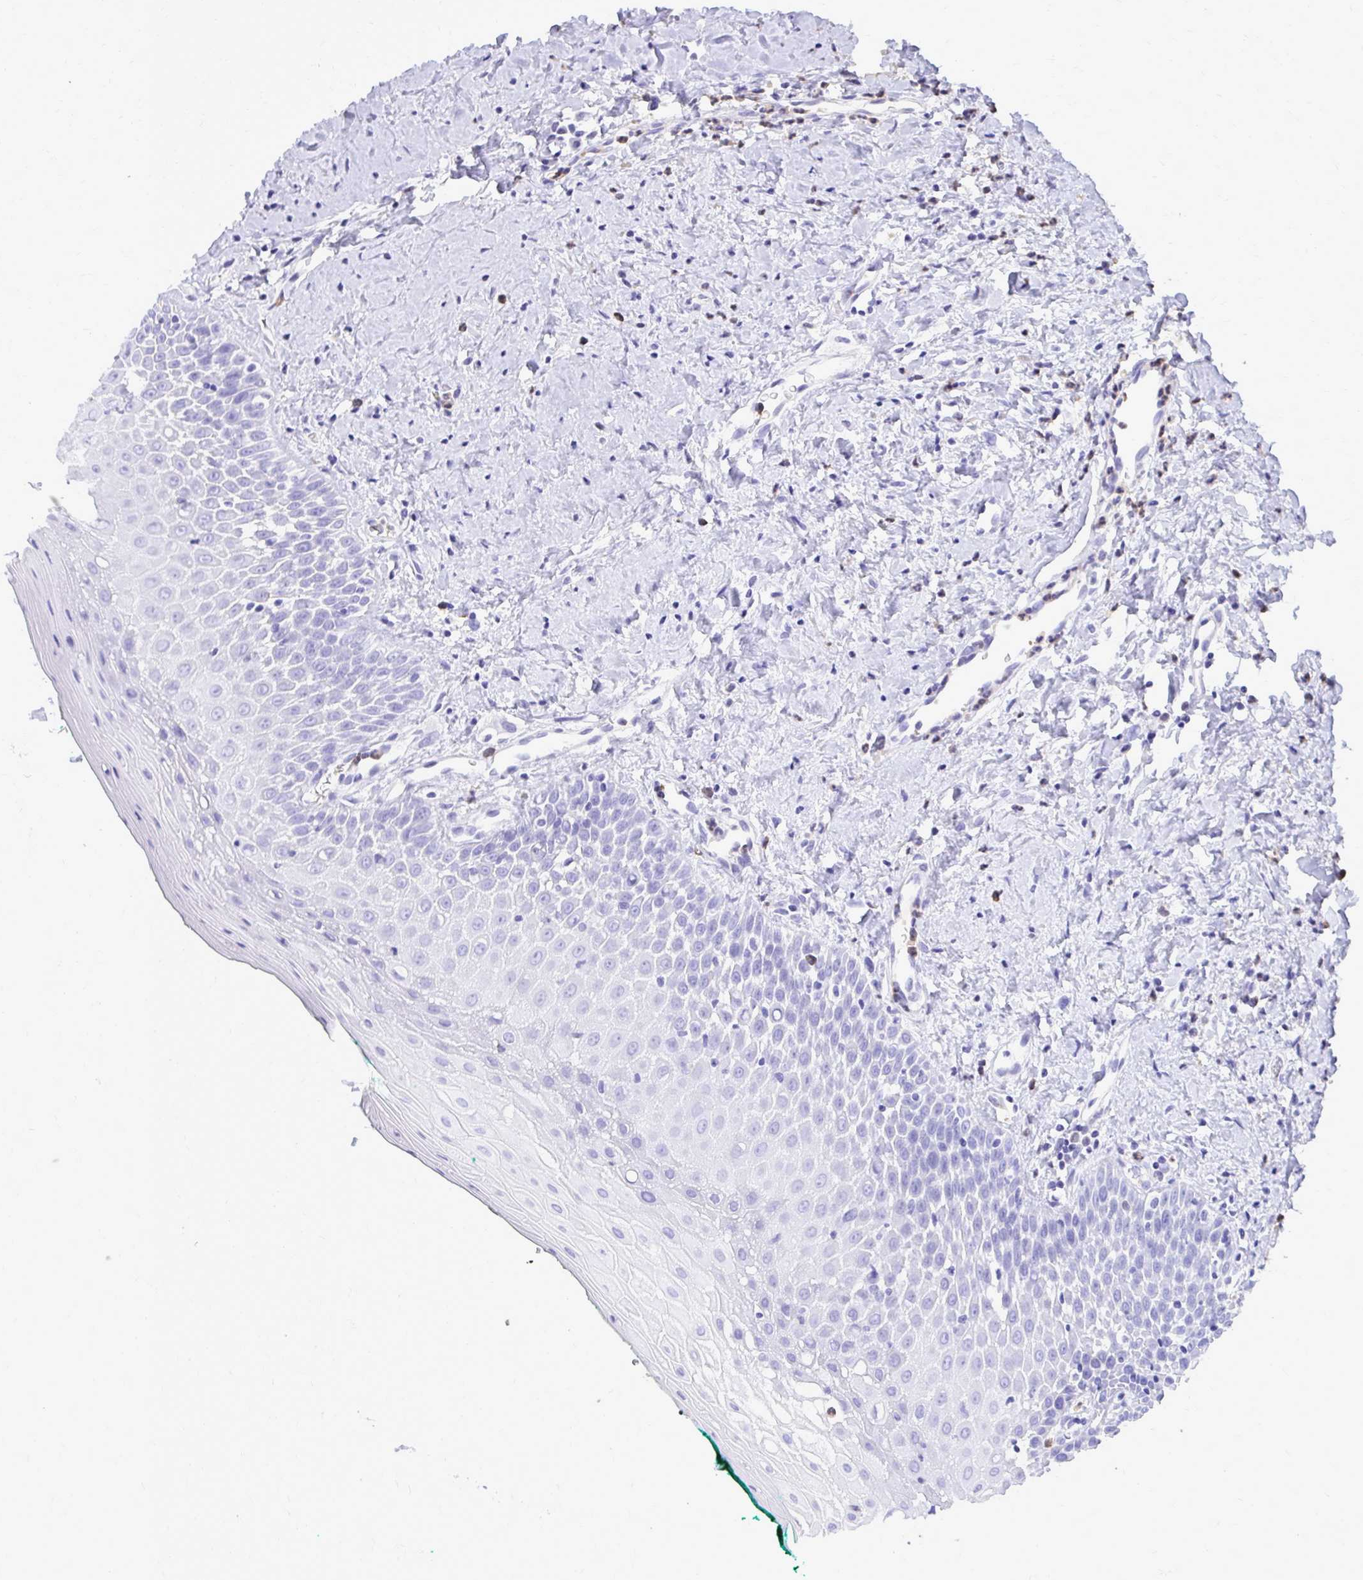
{"staining": {"intensity": "negative", "quantity": "none", "location": "none"}, "tissue": "oral mucosa", "cell_type": "Squamous epithelial cells", "image_type": "normal", "snomed": [{"axis": "morphology", "description": "Normal tissue, NOS"}, {"axis": "topography", "description": "Oral tissue"}], "caption": "High power microscopy photomicrograph of an IHC histopathology image of normal oral mucosa, revealing no significant expression in squamous epithelial cells.", "gene": "CAT", "patient": {"sex": "female", "age": 70}}